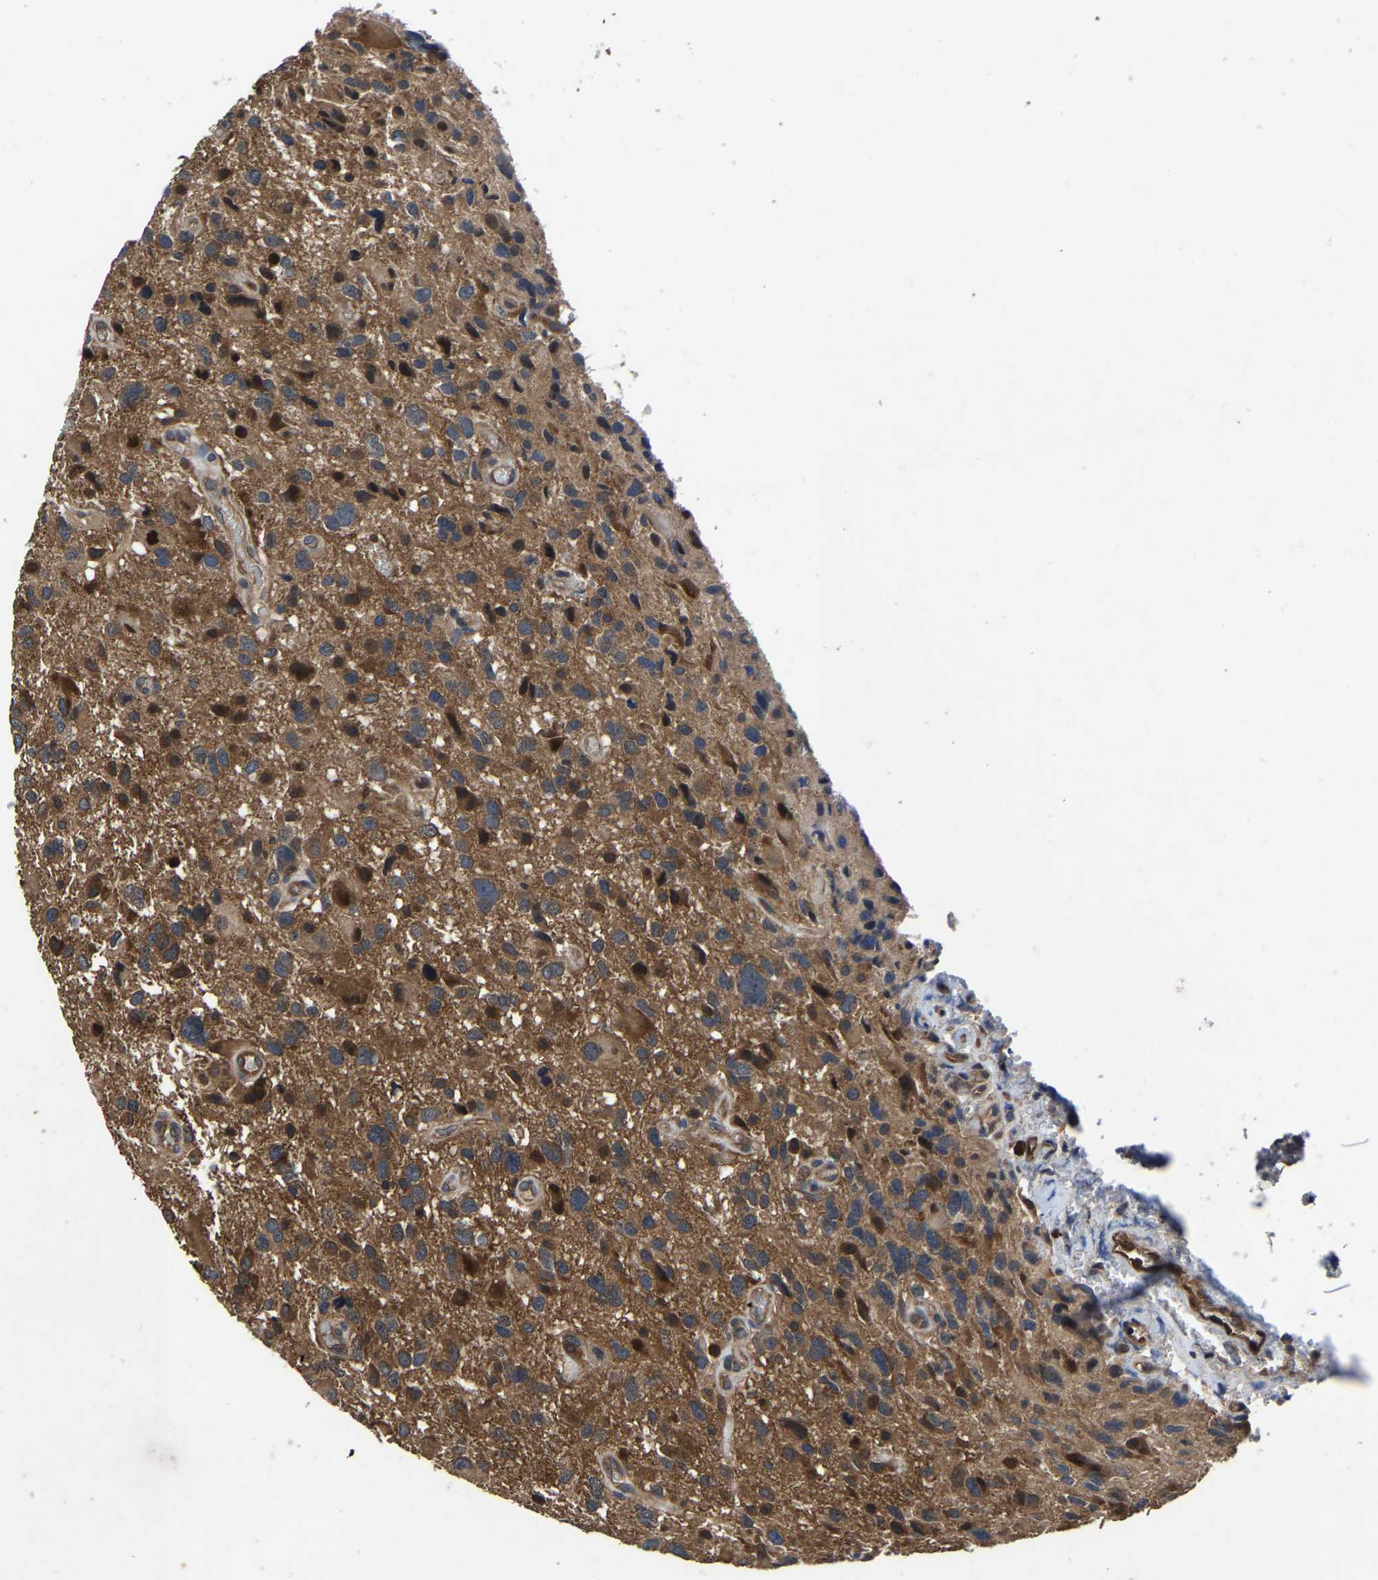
{"staining": {"intensity": "moderate", "quantity": ">75%", "location": "cytoplasmic/membranous"}, "tissue": "glioma", "cell_type": "Tumor cells", "image_type": "cancer", "snomed": [{"axis": "morphology", "description": "Glioma, malignant, High grade"}, {"axis": "topography", "description": "Brain"}], "caption": "Glioma was stained to show a protein in brown. There is medium levels of moderate cytoplasmic/membranous expression in about >75% of tumor cells. Nuclei are stained in blue.", "gene": "FGD5", "patient": {"sex": "male", "age": 33}}